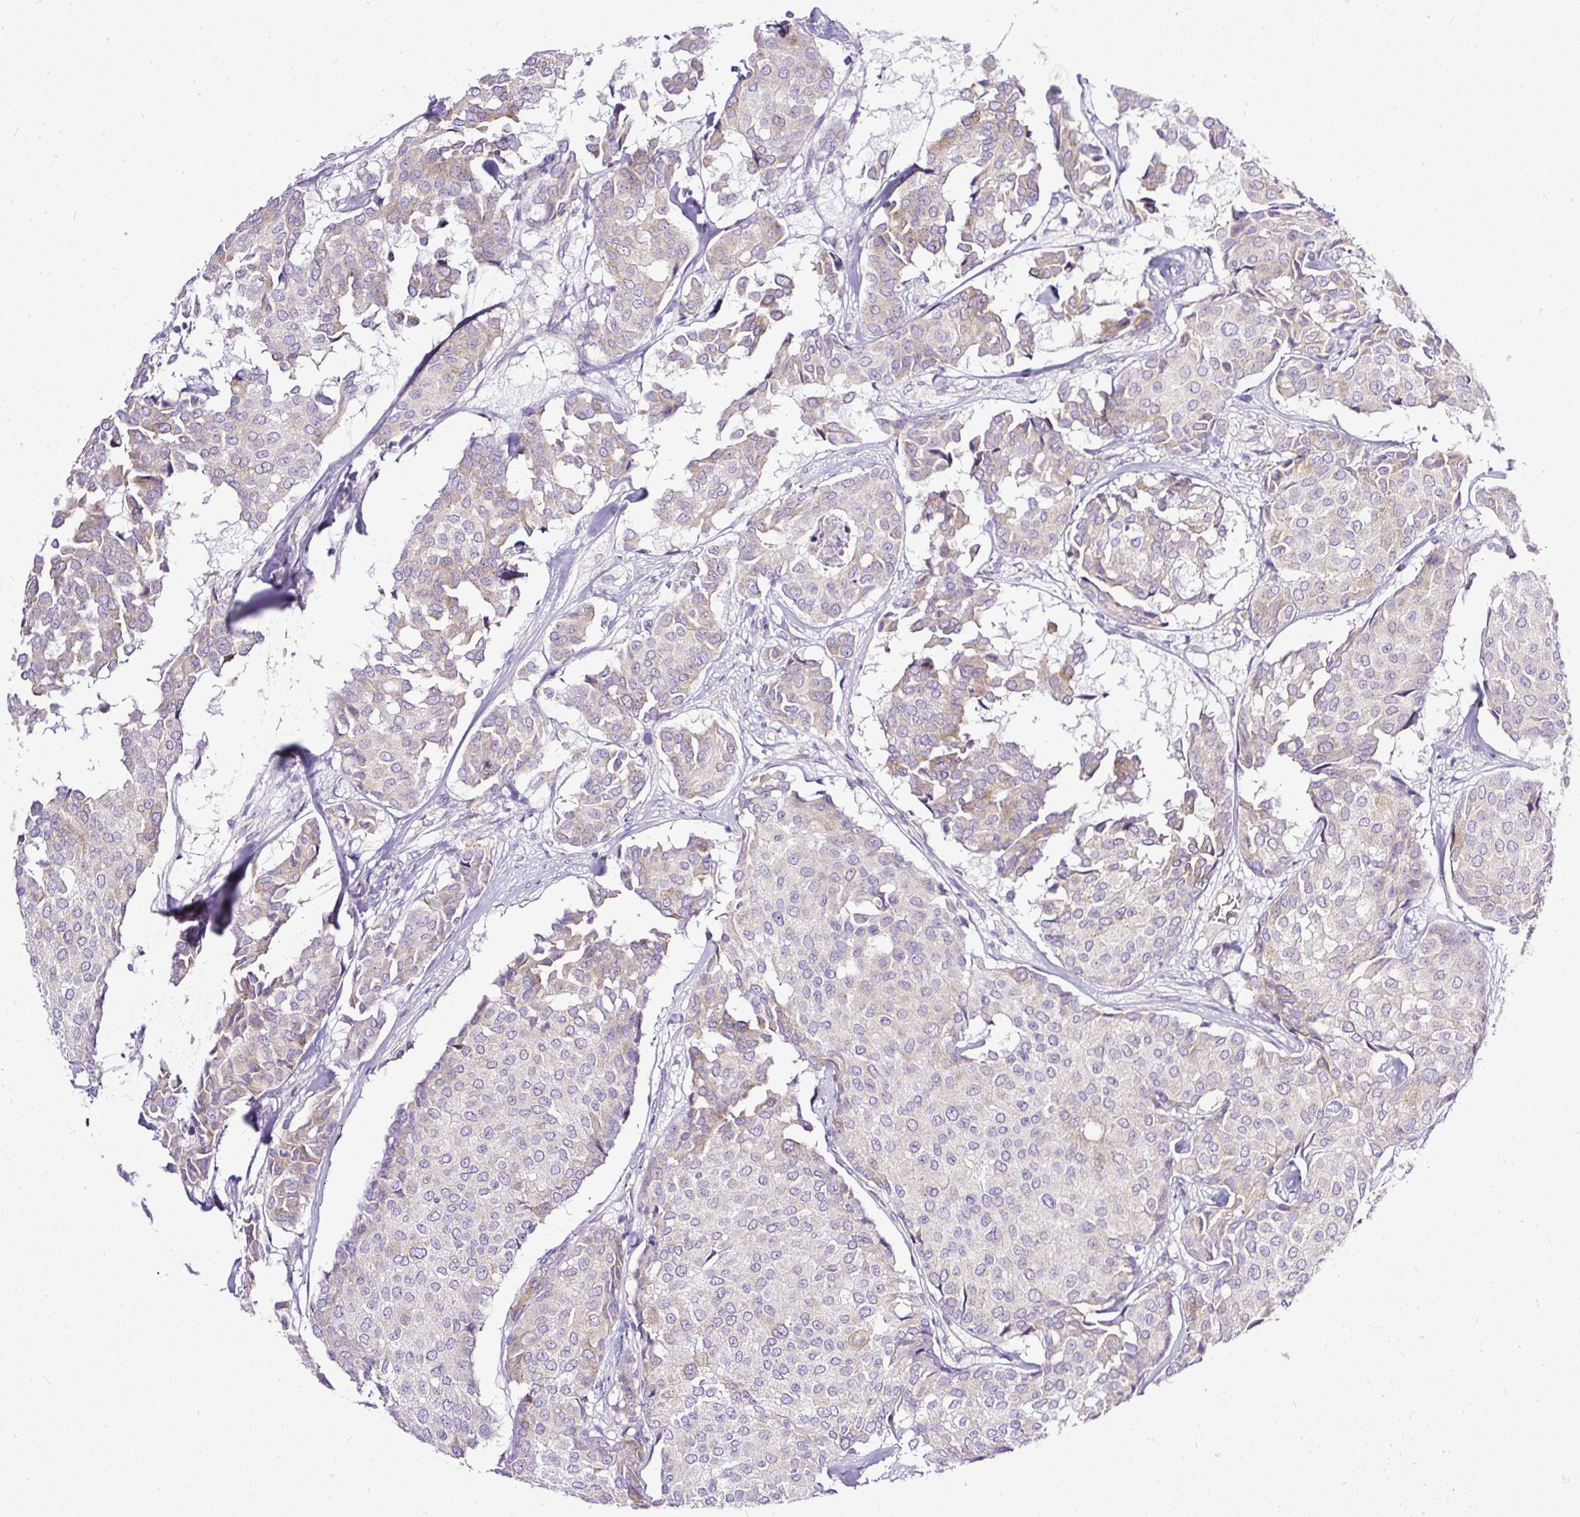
{"staining": {"intensity": "weak", "quantity": "<25%", "location": "cytoplasmic/membranous"}, "tissue": "breast cancer", "cell_type": "Tumor cells", "image_type": "cancer", "snomed": [{"axis": "morphology", "description": "Duct carcinoma"}, {"axis": "topography", "description": "Breast"}], "caption": "IHC micrograph of neoplastic tissue: breast cancer stained with DAB (3,3'-diaminobenzidine) shows no significant protein positivity in tumor cells.", "gene": "AMFR", "patient": {"sex": "female", "age": 75}}